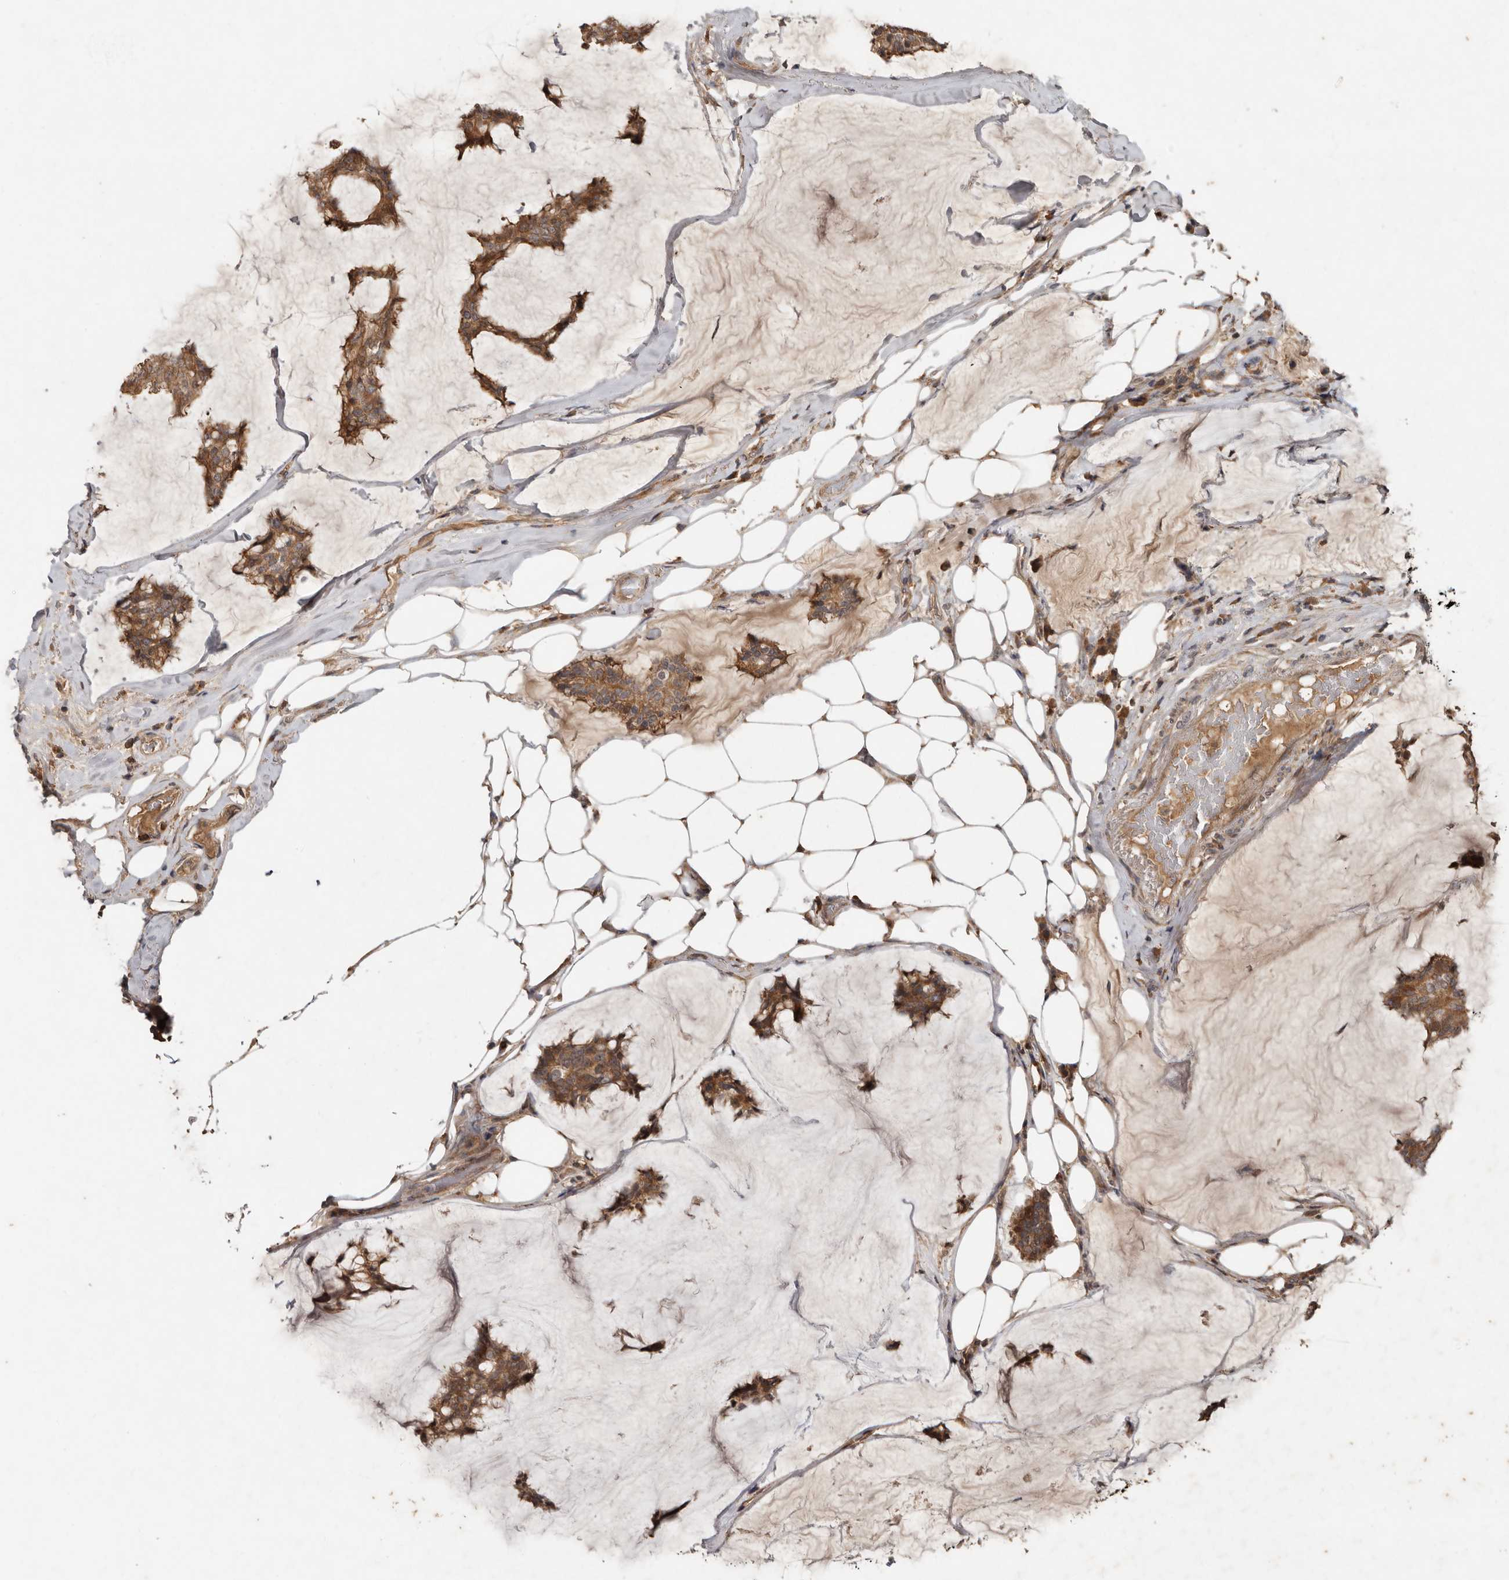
{"staining": {"intensity": "moderate", "quantity": ">75%", "location": "cytoplasmic/membranous"}, "tissue": "breast cancer", "cell_type": "Tumor cells", "image_type": "cancer", "snomed": [{"axis": "morphology", "description": "Duct carcinoma"}, {"axis": "topography", "description": "Breast"}], "caption": "IHC photomicrograph of neoplastic tissue: human breast cancer (intraductal carcinoma) stained using immunohistochemistry displays medium levels of moderate protein expression localized specifically in the cytoplasmic/membranous of tumor cells, appearing as a cytoplasmic/membranous brown color.", "gene": "KIF26B", "patient": {"sex": "female", "age": 93}}